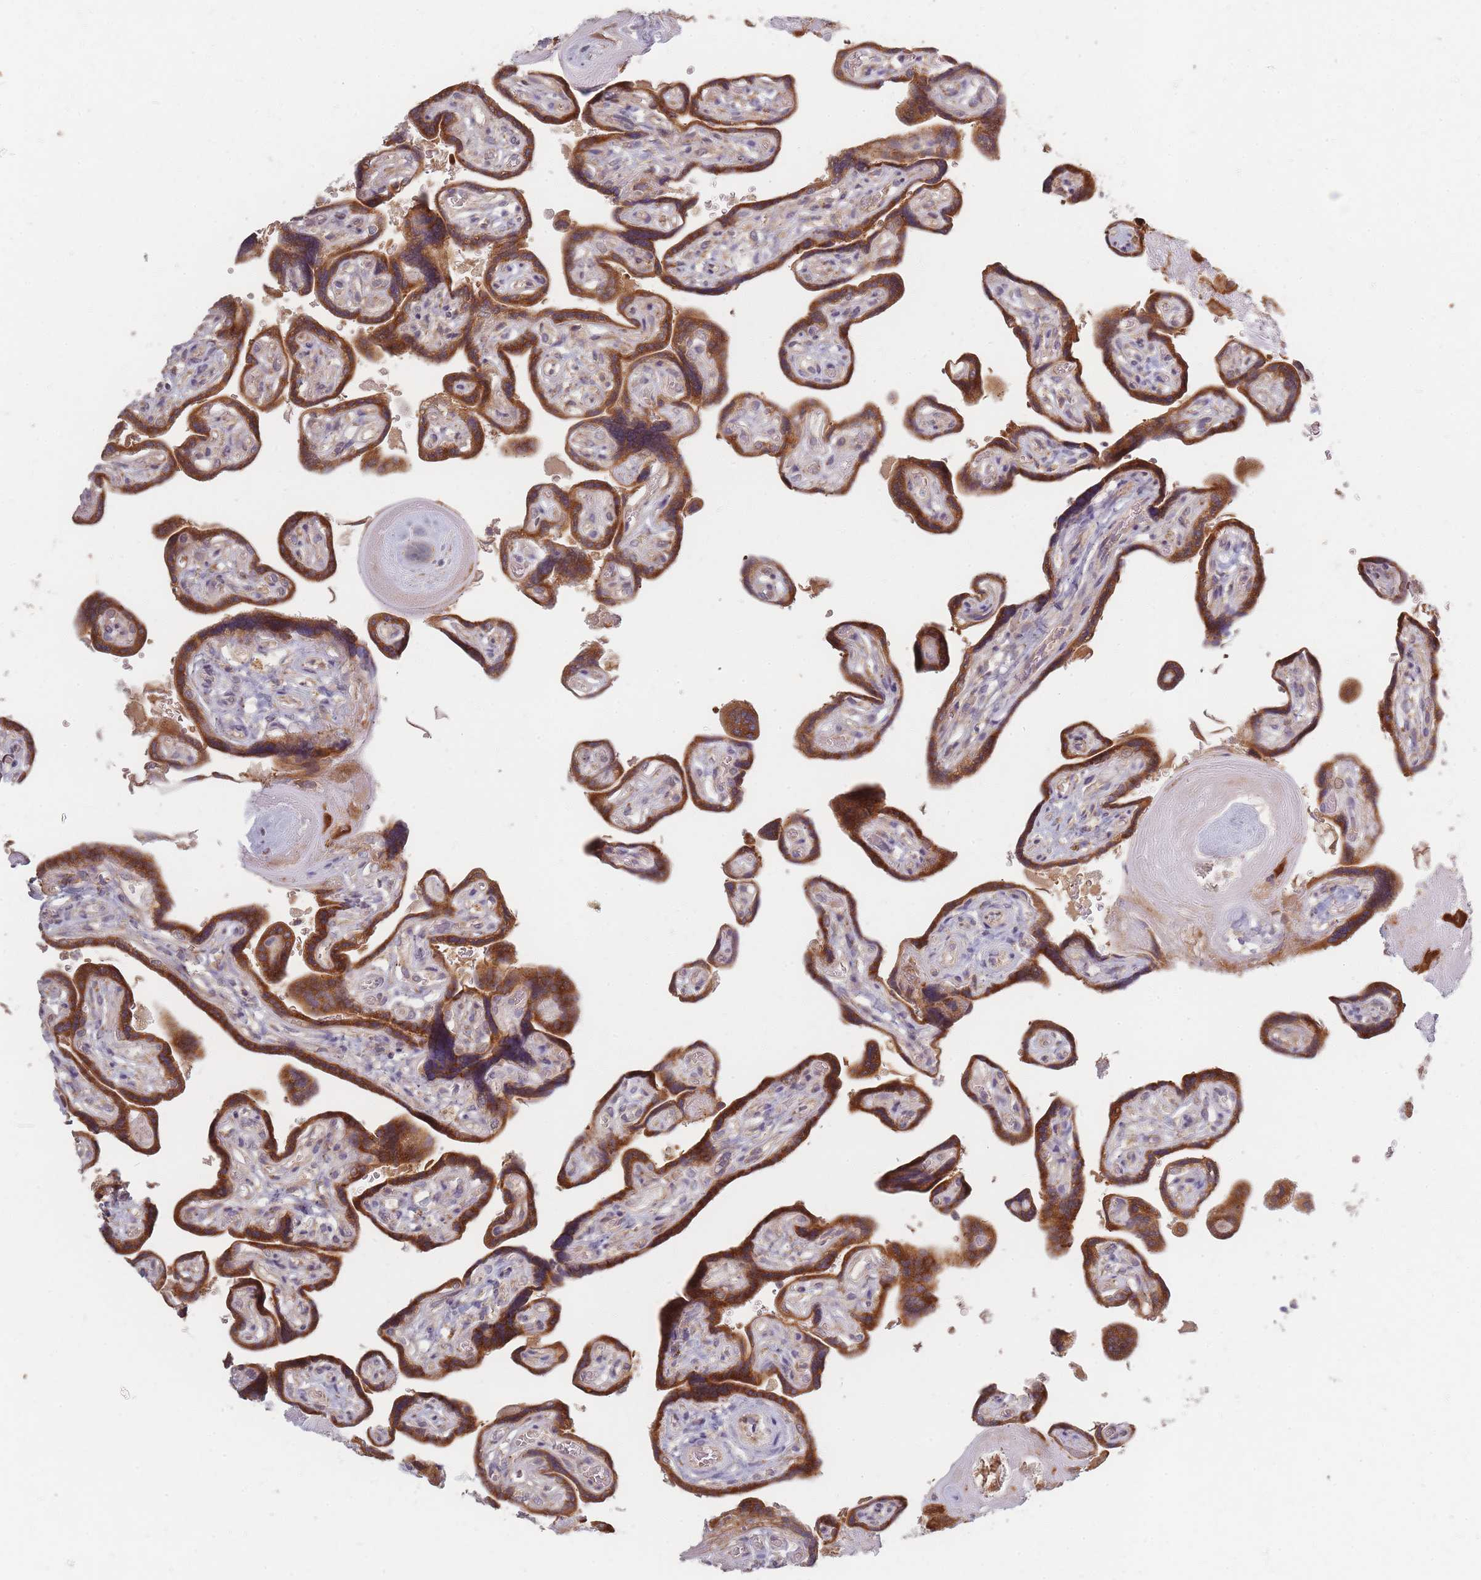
{"staining": {"intensity": "strong", "quantity": "25%-75%", "location": "cytoplasmic/membranous"}, "tissue": "placenta", "cell_type": "Trophoblastic cells", "image_type": "normal", "snomed": [{"axis": "morphology", "description": "Normal tissue, NOS"}, {"axis": "topography", "description": "Placenta"}], "caption": "Immunohistochemical staining of unremarkable human placenta shows 25%-75% levels of strong cytoplasmic/membranous protein expression in about 25%-75% of trophoblastic cells.", "gene": "SMIM14", "patient": {"sex": "female", "age": 32}}